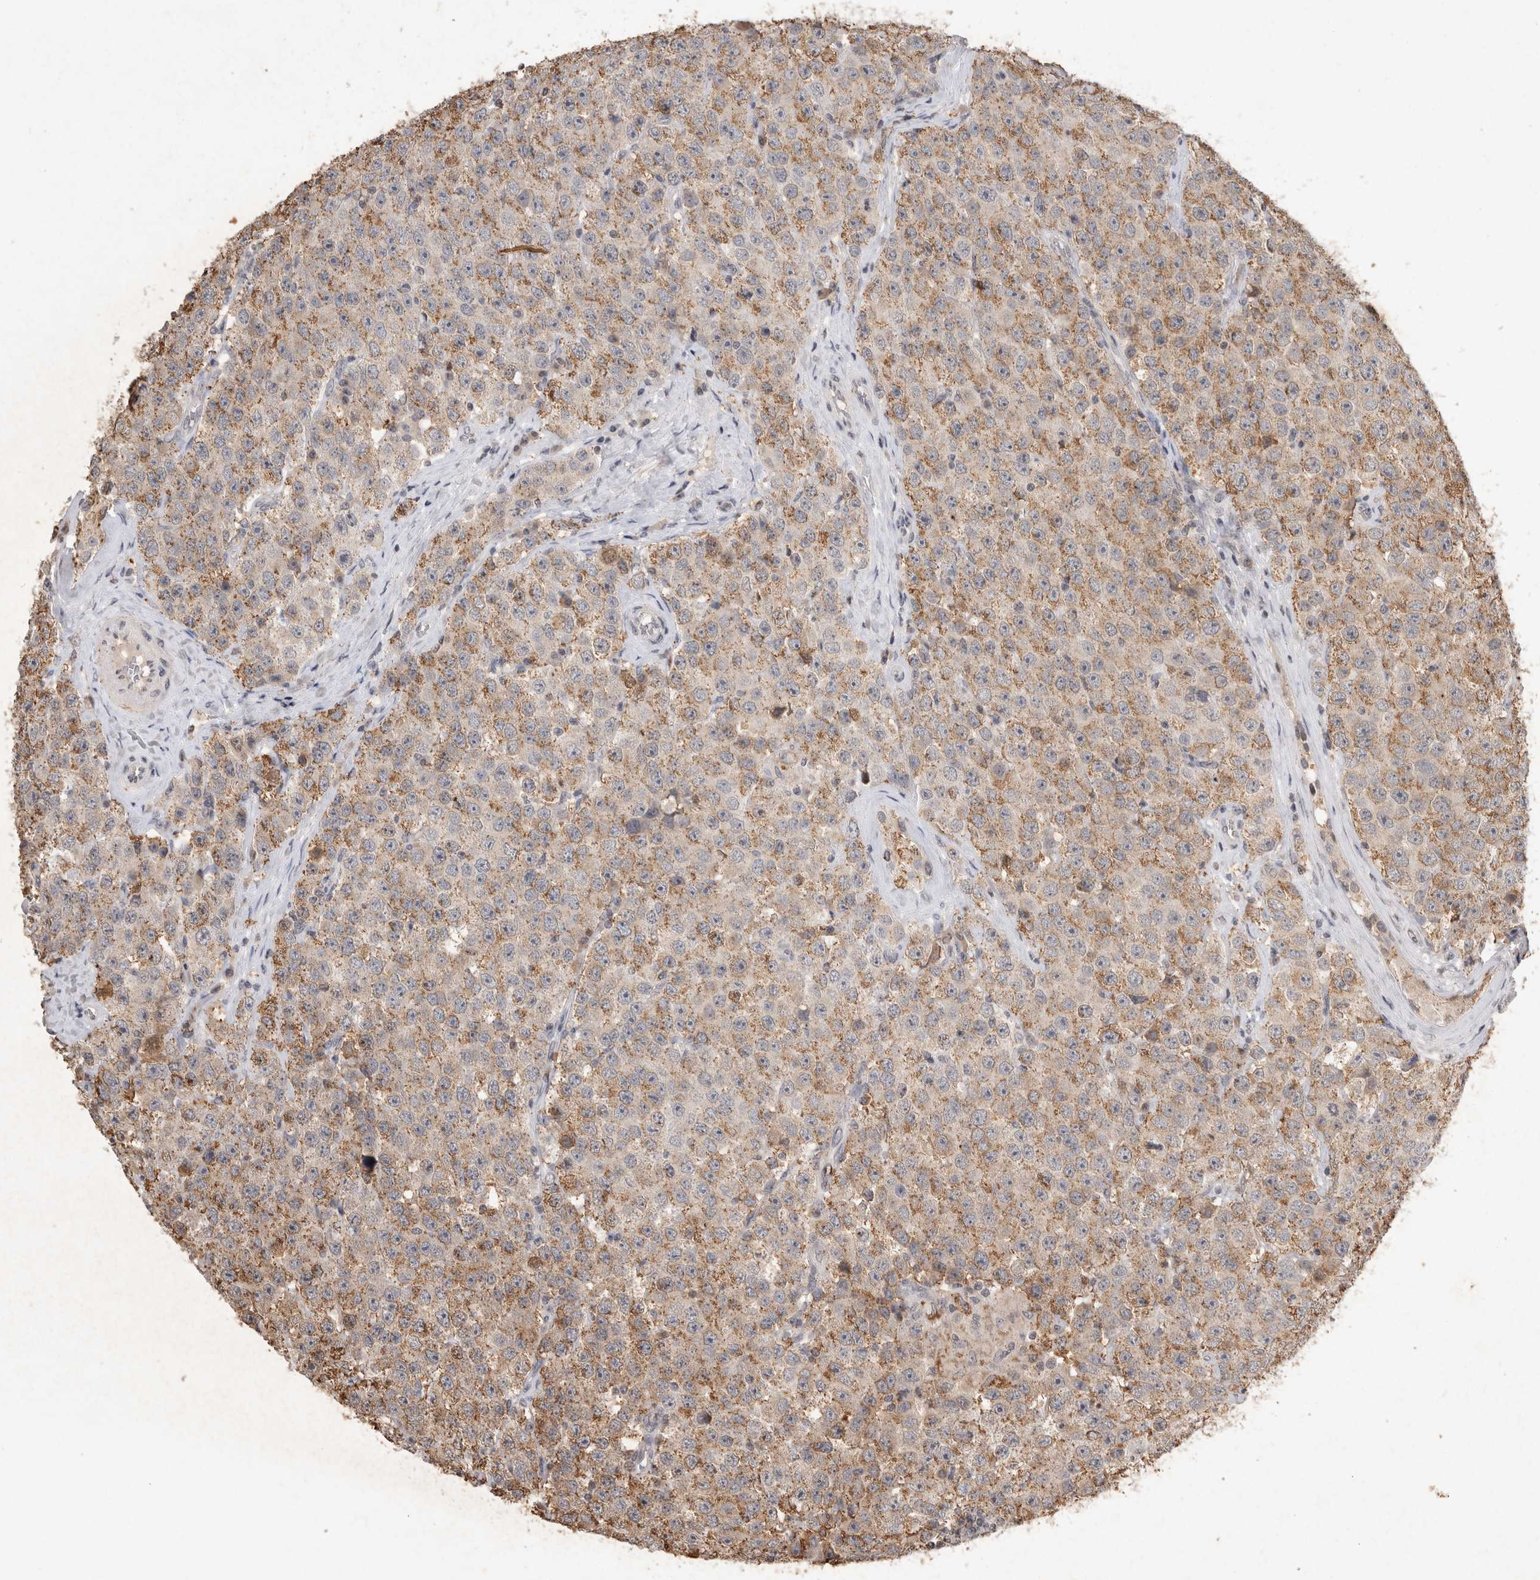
{"staining": {"intensity": "moderate", "quantity": ">75%", "location": "cytoplasmic/membranous"}, "tissue": "testis cancer", "cell_type": "Tumor cells", "image_type": "cancer", "snomed": [{"axis": "morphology", "description": "Seminoma, NOS"}, {"axis": "morphology", "description": "Carcinoma, Embryonal, NOS"}, {"axis": "topography", "description": "Testis"}], "caption": "Moderate cytoplasmic/membranous protein expression is seen in about >75% of tumor cells in testis cancer.", "gene": "HRK", "patient": {"sex": "male", "age": 28}}